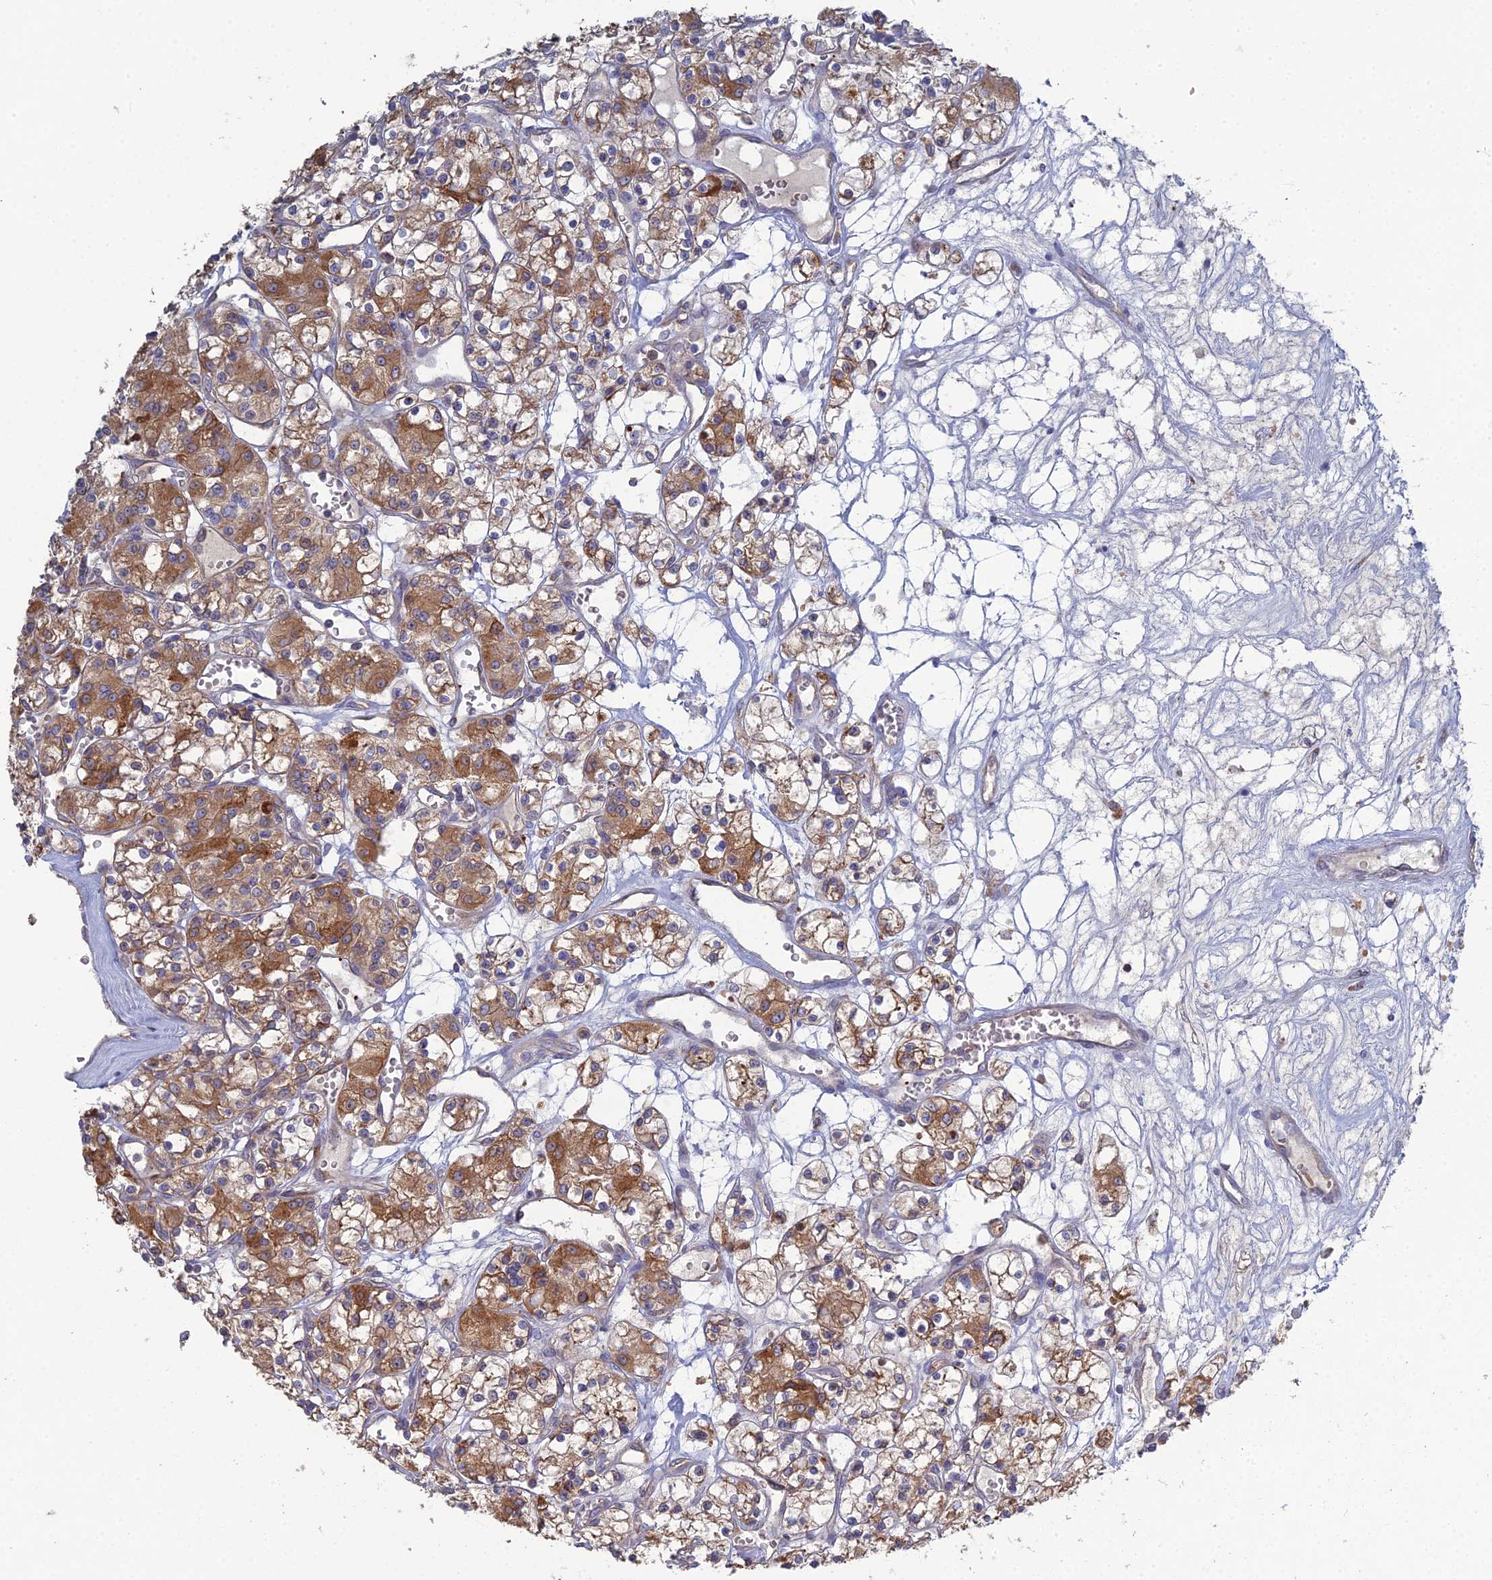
{"staining": {"intensity": "moderate", "quantity": ">75%", "location": "cytoplasmic/membranous"}, "tissue": "renal cancer", "cell_type": "Tumor cells", "image_type": "cancer", "snomed": [{"axis": "morphology", "description": "Adenocarcinoma, NOS"}, {"axis": "topography", "description": "Kidney"}], "caption": "A micrograph of adenocarcinoma (renal) stained for a protein demonstrates moderate cytoplasmic/membranous brown staining in tumor cells.", "gene": "TRAPPC6A", "patient": {"sex": "female", "age": 59}}